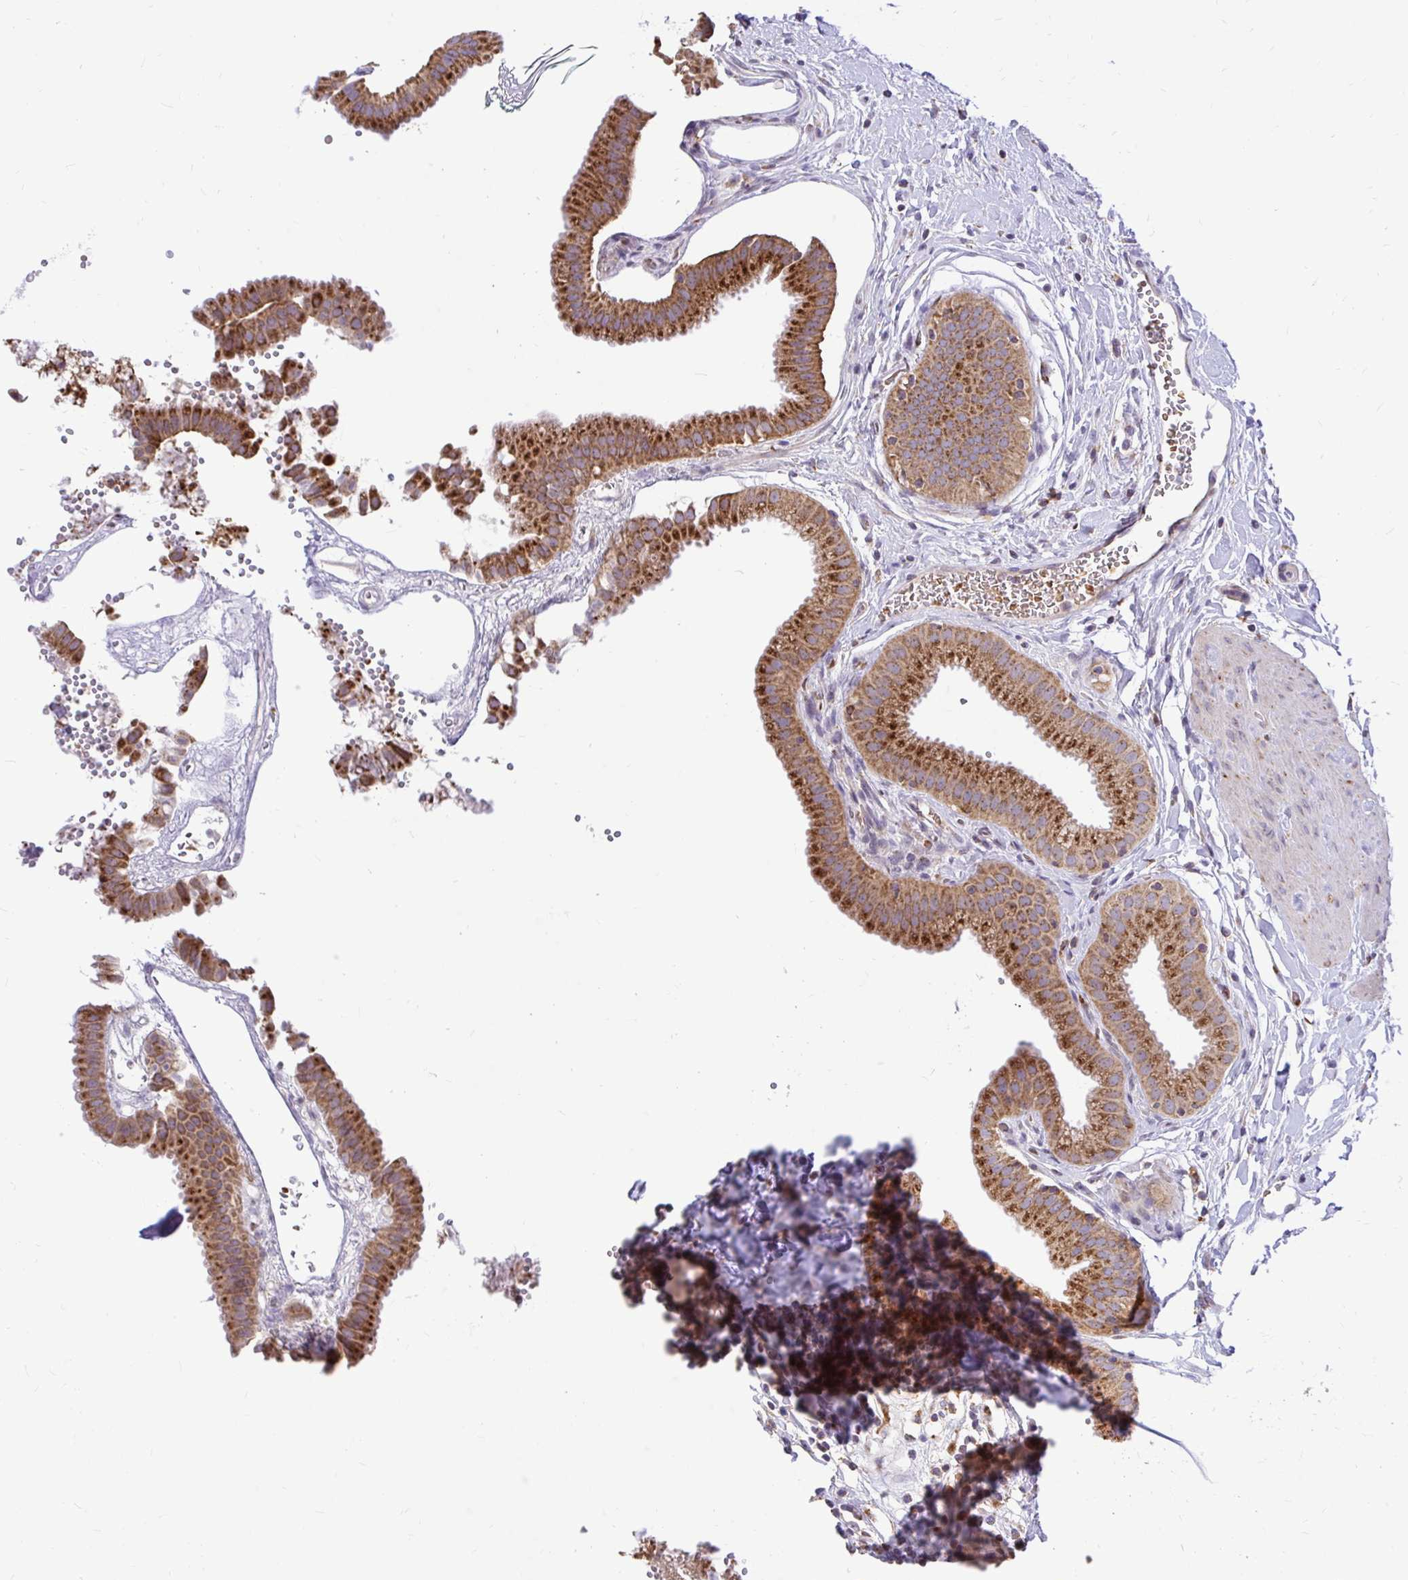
{"staining": {"intensity": "strong", "quantity": ">75%", "location": "cytoplasmic/membranous"}, "tissue": "gallbladder", "cell_type": "Glandular cells", "image_type": "normal", "snomed": [{"axis": "morphology", "description": "Normal tissue, NOS"}, {"axis": "topography", "description": "Gallbladder"}], "caption": "High-power microscopy captured an immunohistochemistry (IHC) photomicrograph of unremarkable gallbladder, revealing strong cytoplasmic/membranous expression in approximately >75% of glandular cells. The protein is stained brown, and the nuclei are stained in blue (DAB IHC with brightfield microscopy, high magnification).", "gene": "VTI1B", "patient": {"sex": "female", "age": 63}}